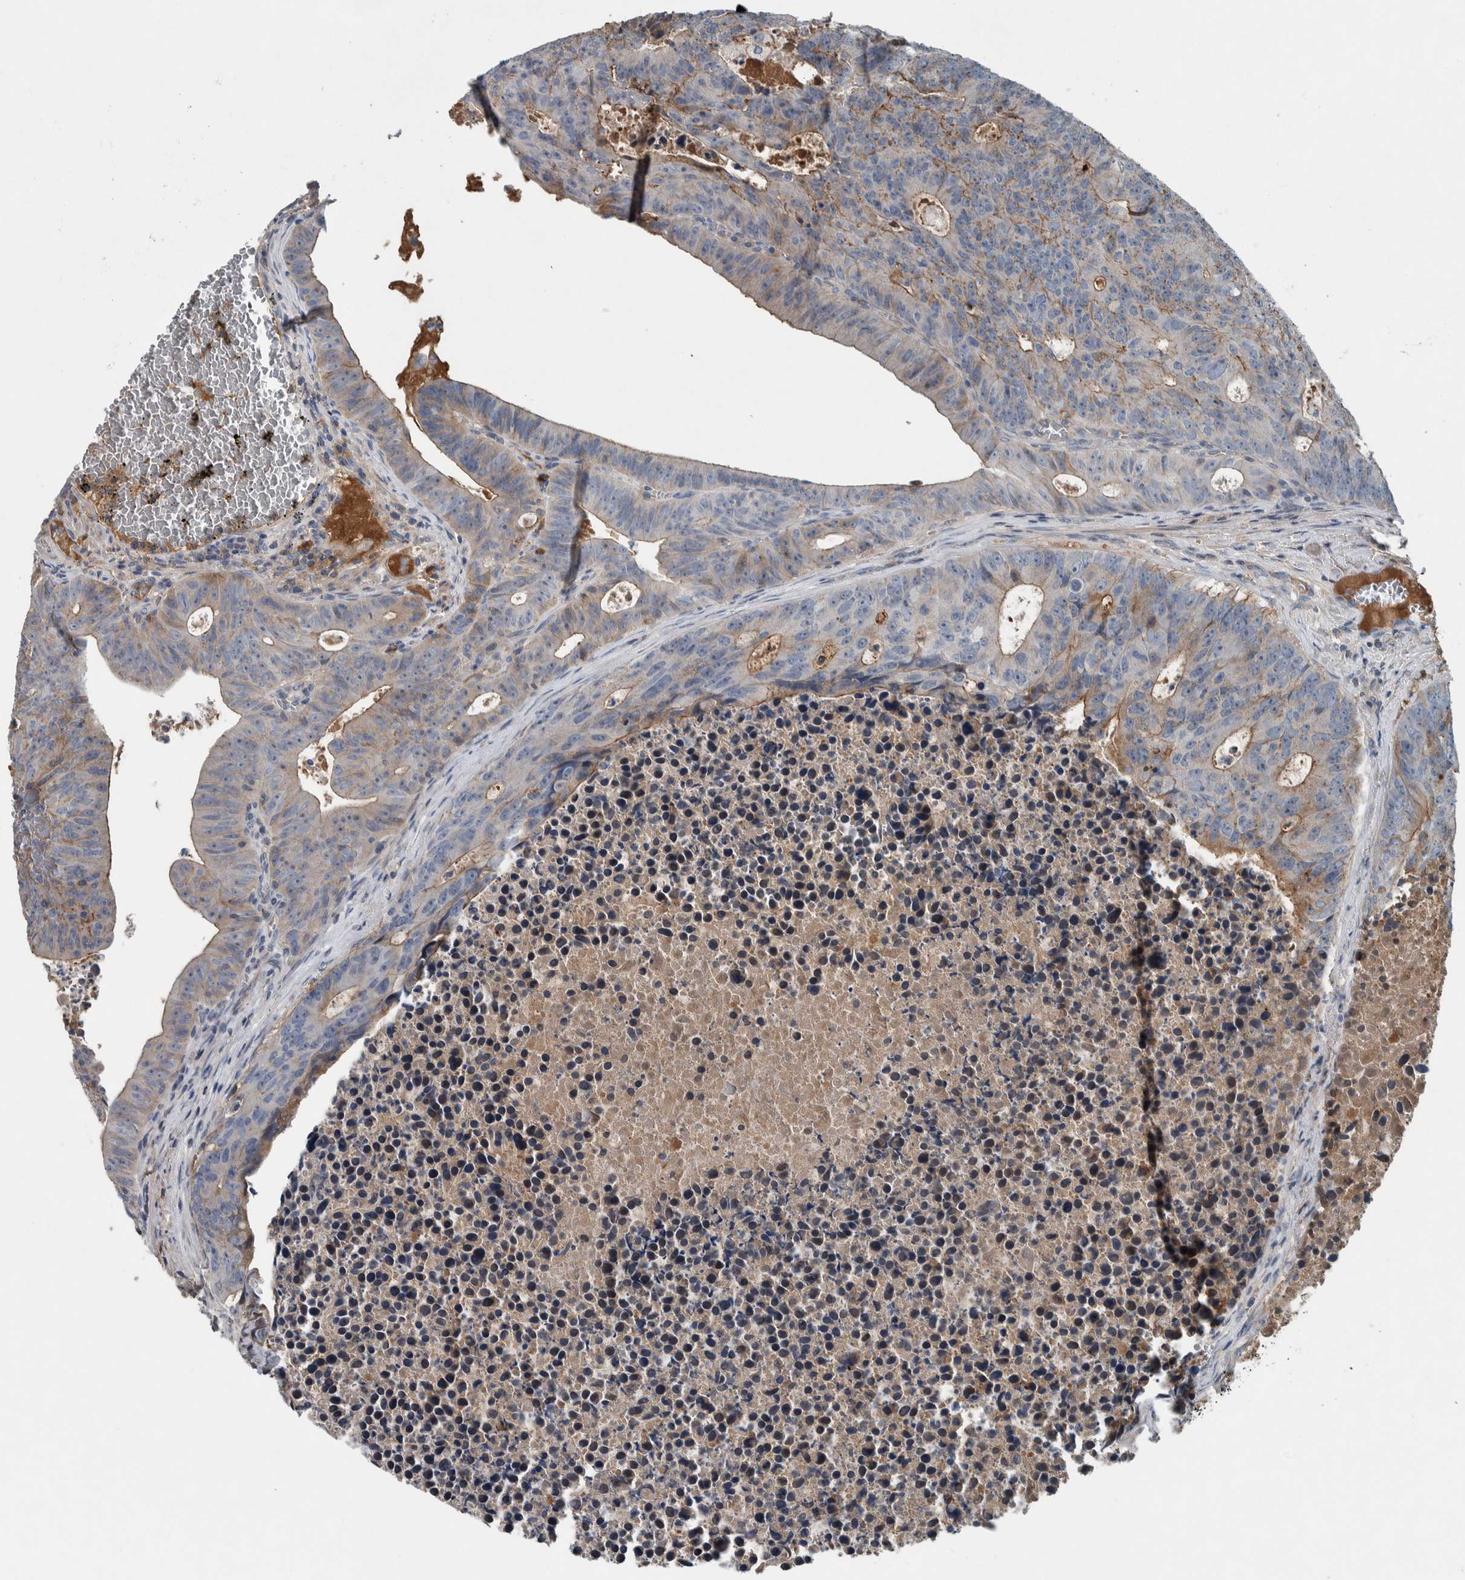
{"staining": {"intensity": "weak", "quantity": ">75%", "location": "cytoplasmic/membranous"}, "tissue": "colorectal cancer", "cell_type": "Tumor cells", "image_type": "cancer", "snomed": [{"axis": "morphology", "description": "Adenocarcinoma, NOS"}, {"axis": "topography", "description": "Colon"}], "caption": "Colorectal cancer (adenocarcinoma) stained with IHC exhibits weak cytoplasmic/membranous staining in about >75% of tumor cells. (Brightfield microscopy of DAB IHC at high magnification).", "gene": "SERPINC1", "patient": {"sex": "male", "age": 87}}